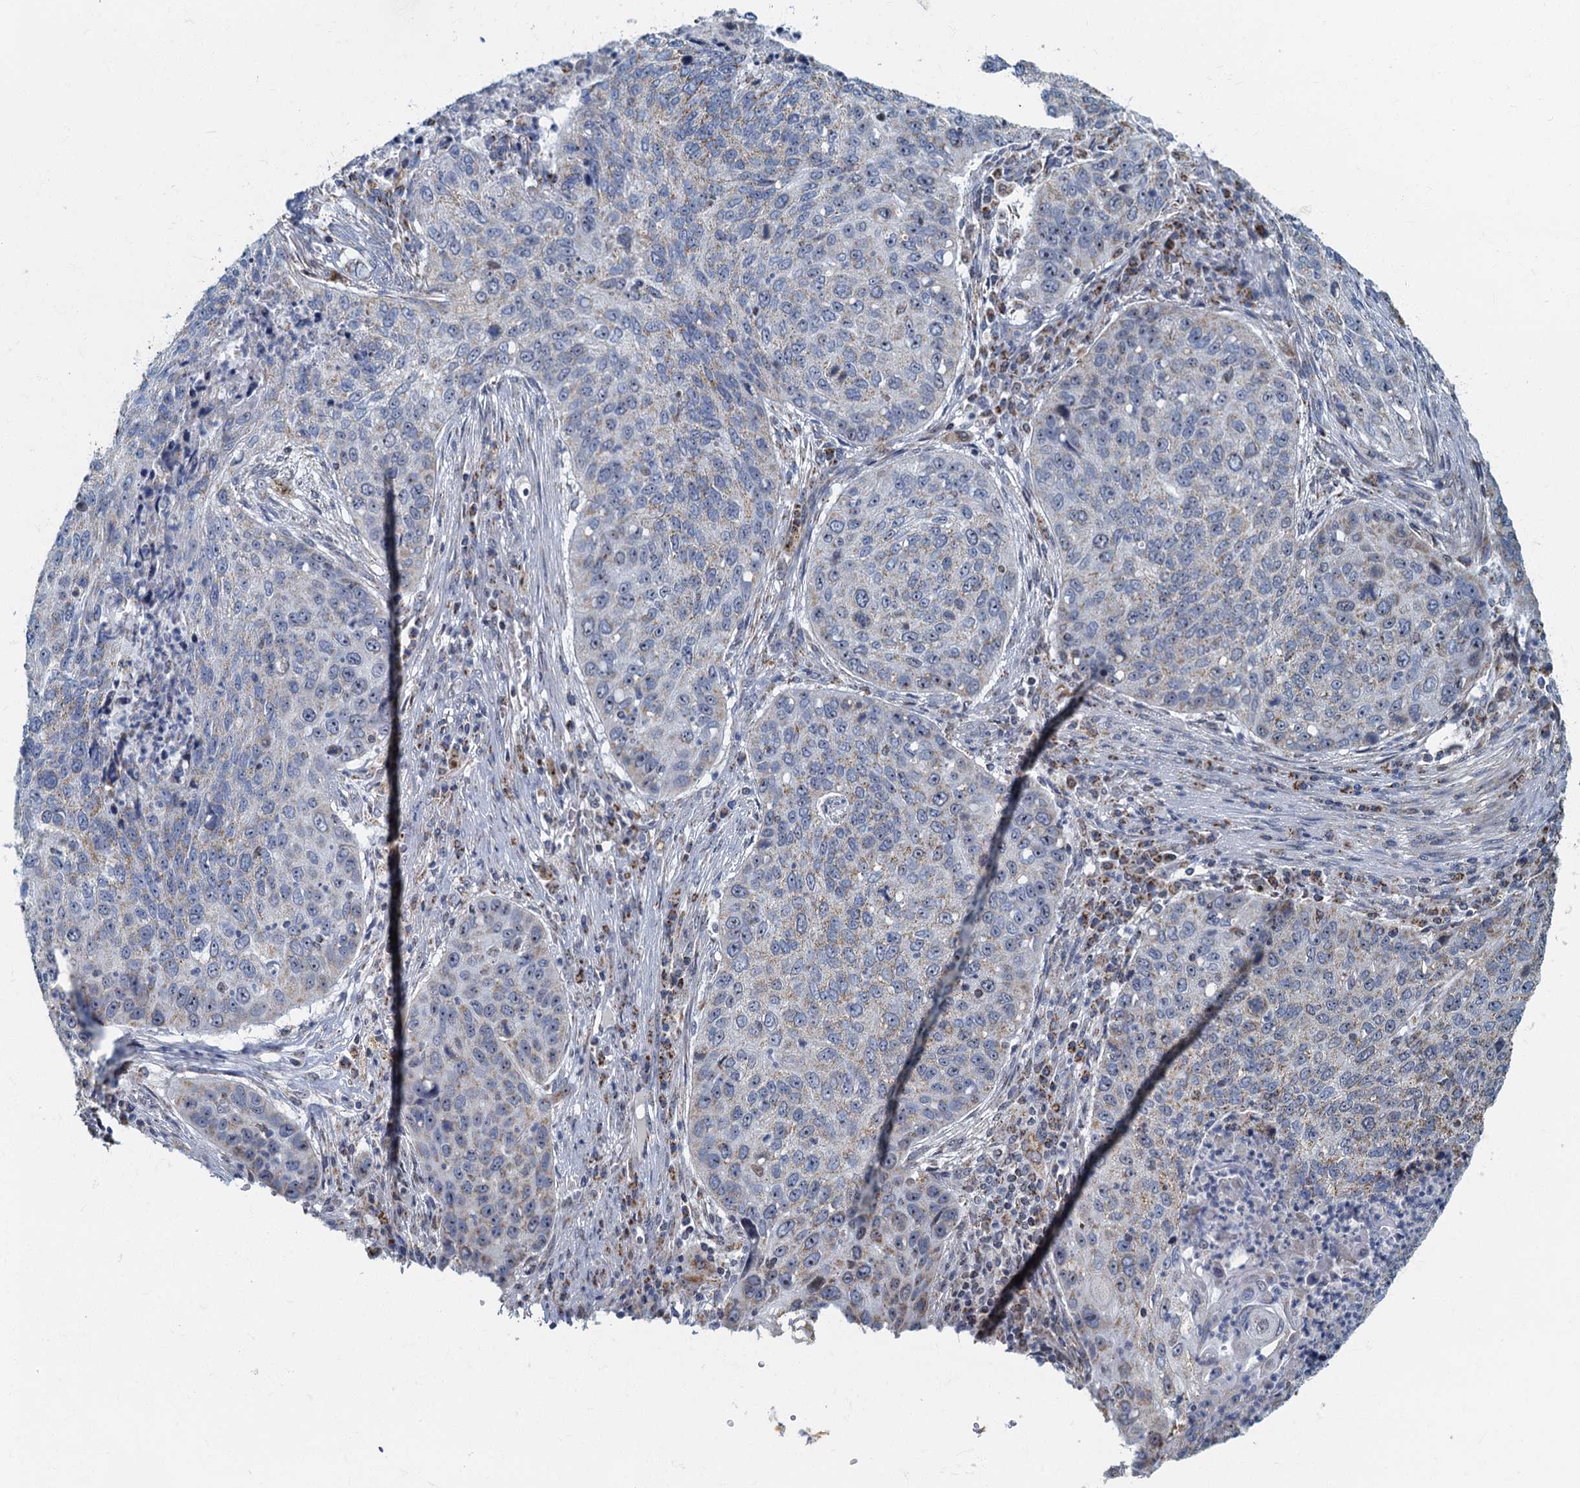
{"staining": {"intensity": "weak", "quantity": "<25%", "location": "cytoplasmic/membranous"}, "tissue": "lung cancer", "cell_type": "Tumor cells", "image_type": "cancer", "snomed": [{"axis": "morphology", "description": "Squamous cell carcinoma, NOS"}, {"axis": "topography", "description": "Lung"}], "caption": "The immunohistochemistry (IHC) image has no significant expression in tumor cells of squamous cell carcinoma (lung) tissue. (Stains: DAB (3,3'-diaminobenzidine) IHC with hematoxylin counter stain, Microscopy: brightfield microscopy at high magnification).", "gene": "RAD9B", "patient": {"sex": "female", "age": 63}}